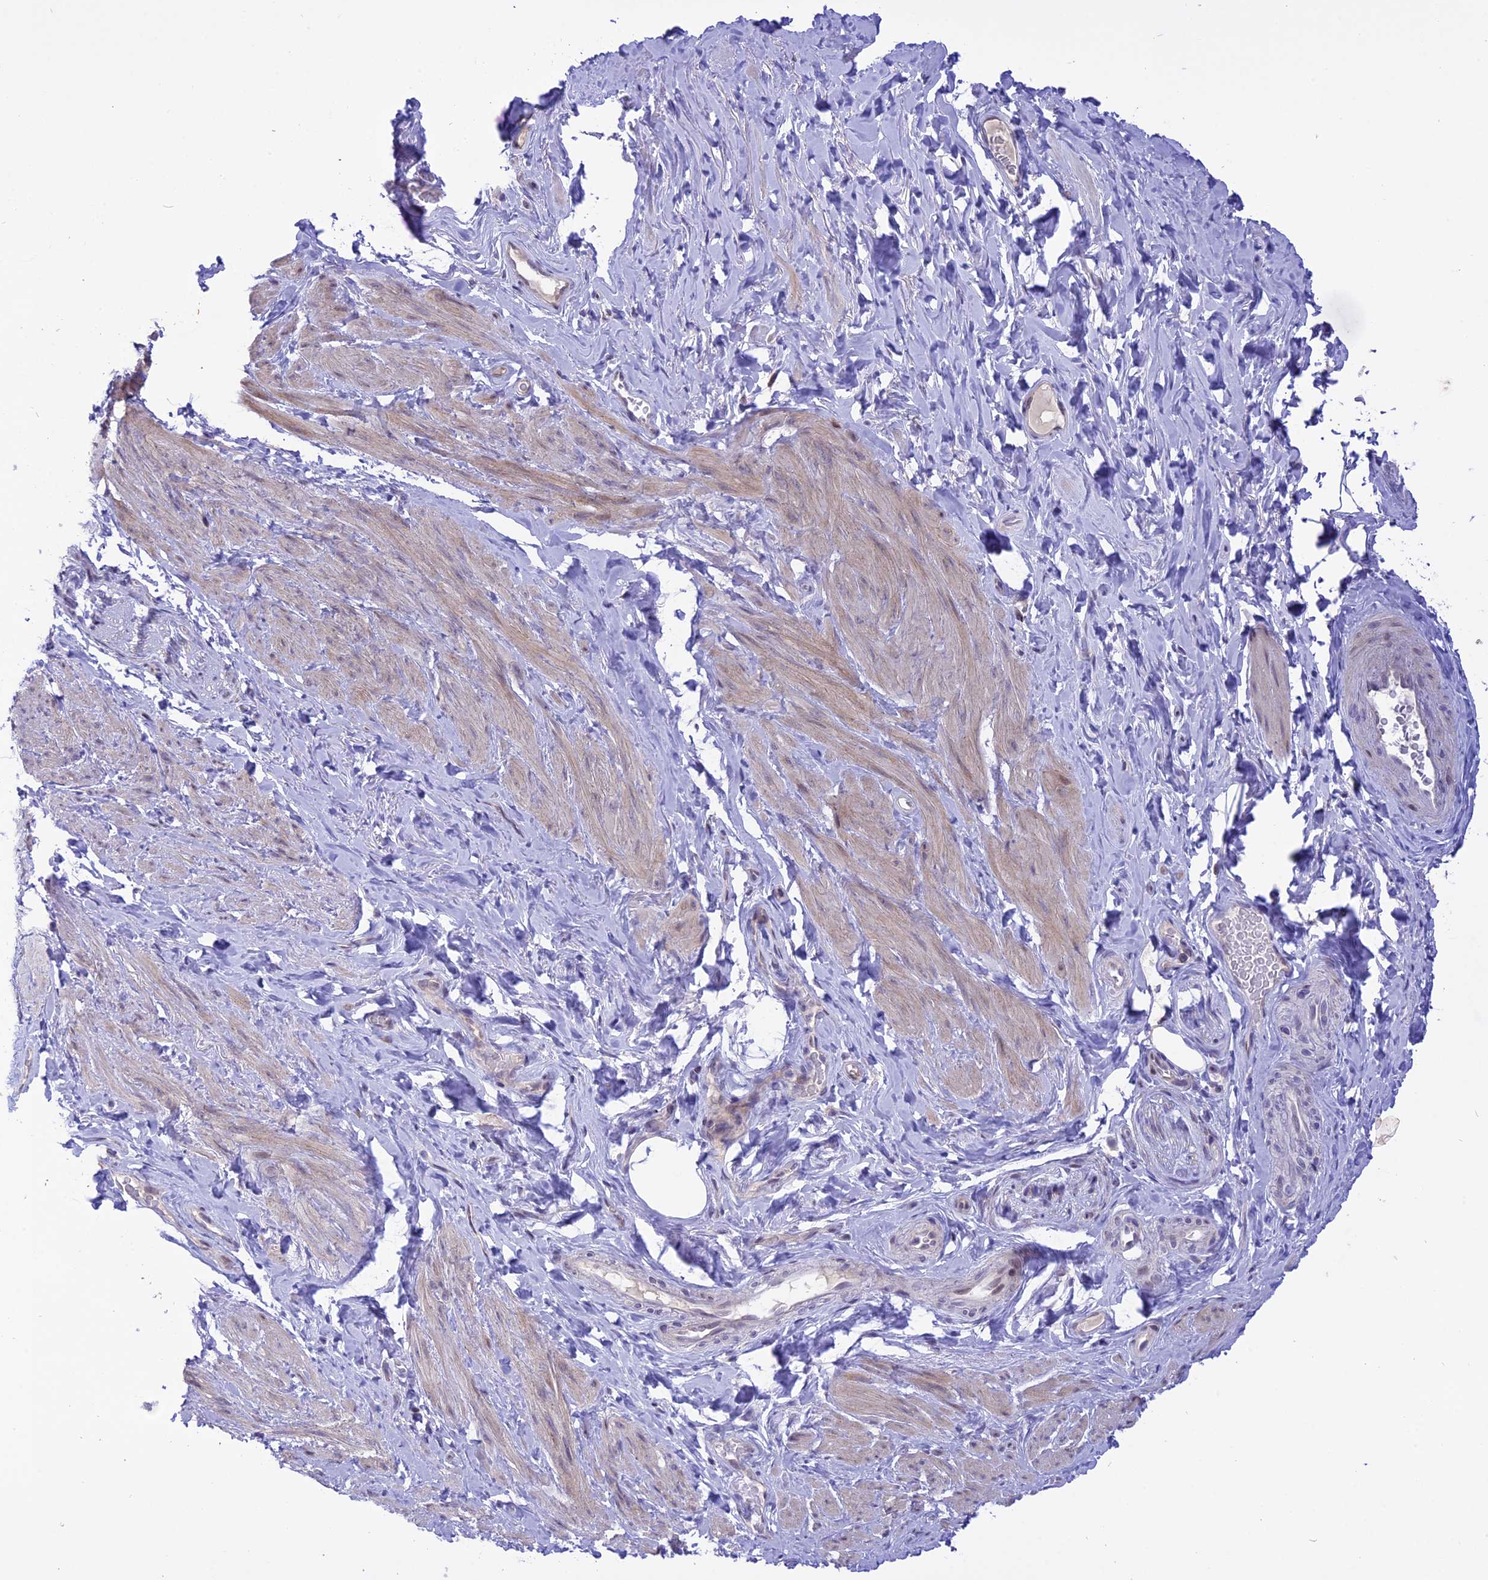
{"staining": {"intensity": "weak", "quantity": "25%-75%", "location": "cytoplasmic/membranous"}, "tissue": "smooth muscle", "cell_type": "Smooth muscle cells", "image_type": "normal", "snomed": [{"axis": "morphology", "description": "Normal tissue, NOS"}, {"axis": "topography", "description": "Smooth muscle"}, {"axis": "topography", "description": "Peripheral nerve tissue"}], "caption": "Immunohistochemistry (IHC) of normal smooth muscle displays low levels of weak cytoplasmic/membranous positivity in approximately 25%-75% of smooth muscle cells.", "gene": "ZNF837", "patient": {"sex": "male", "age": 69}}